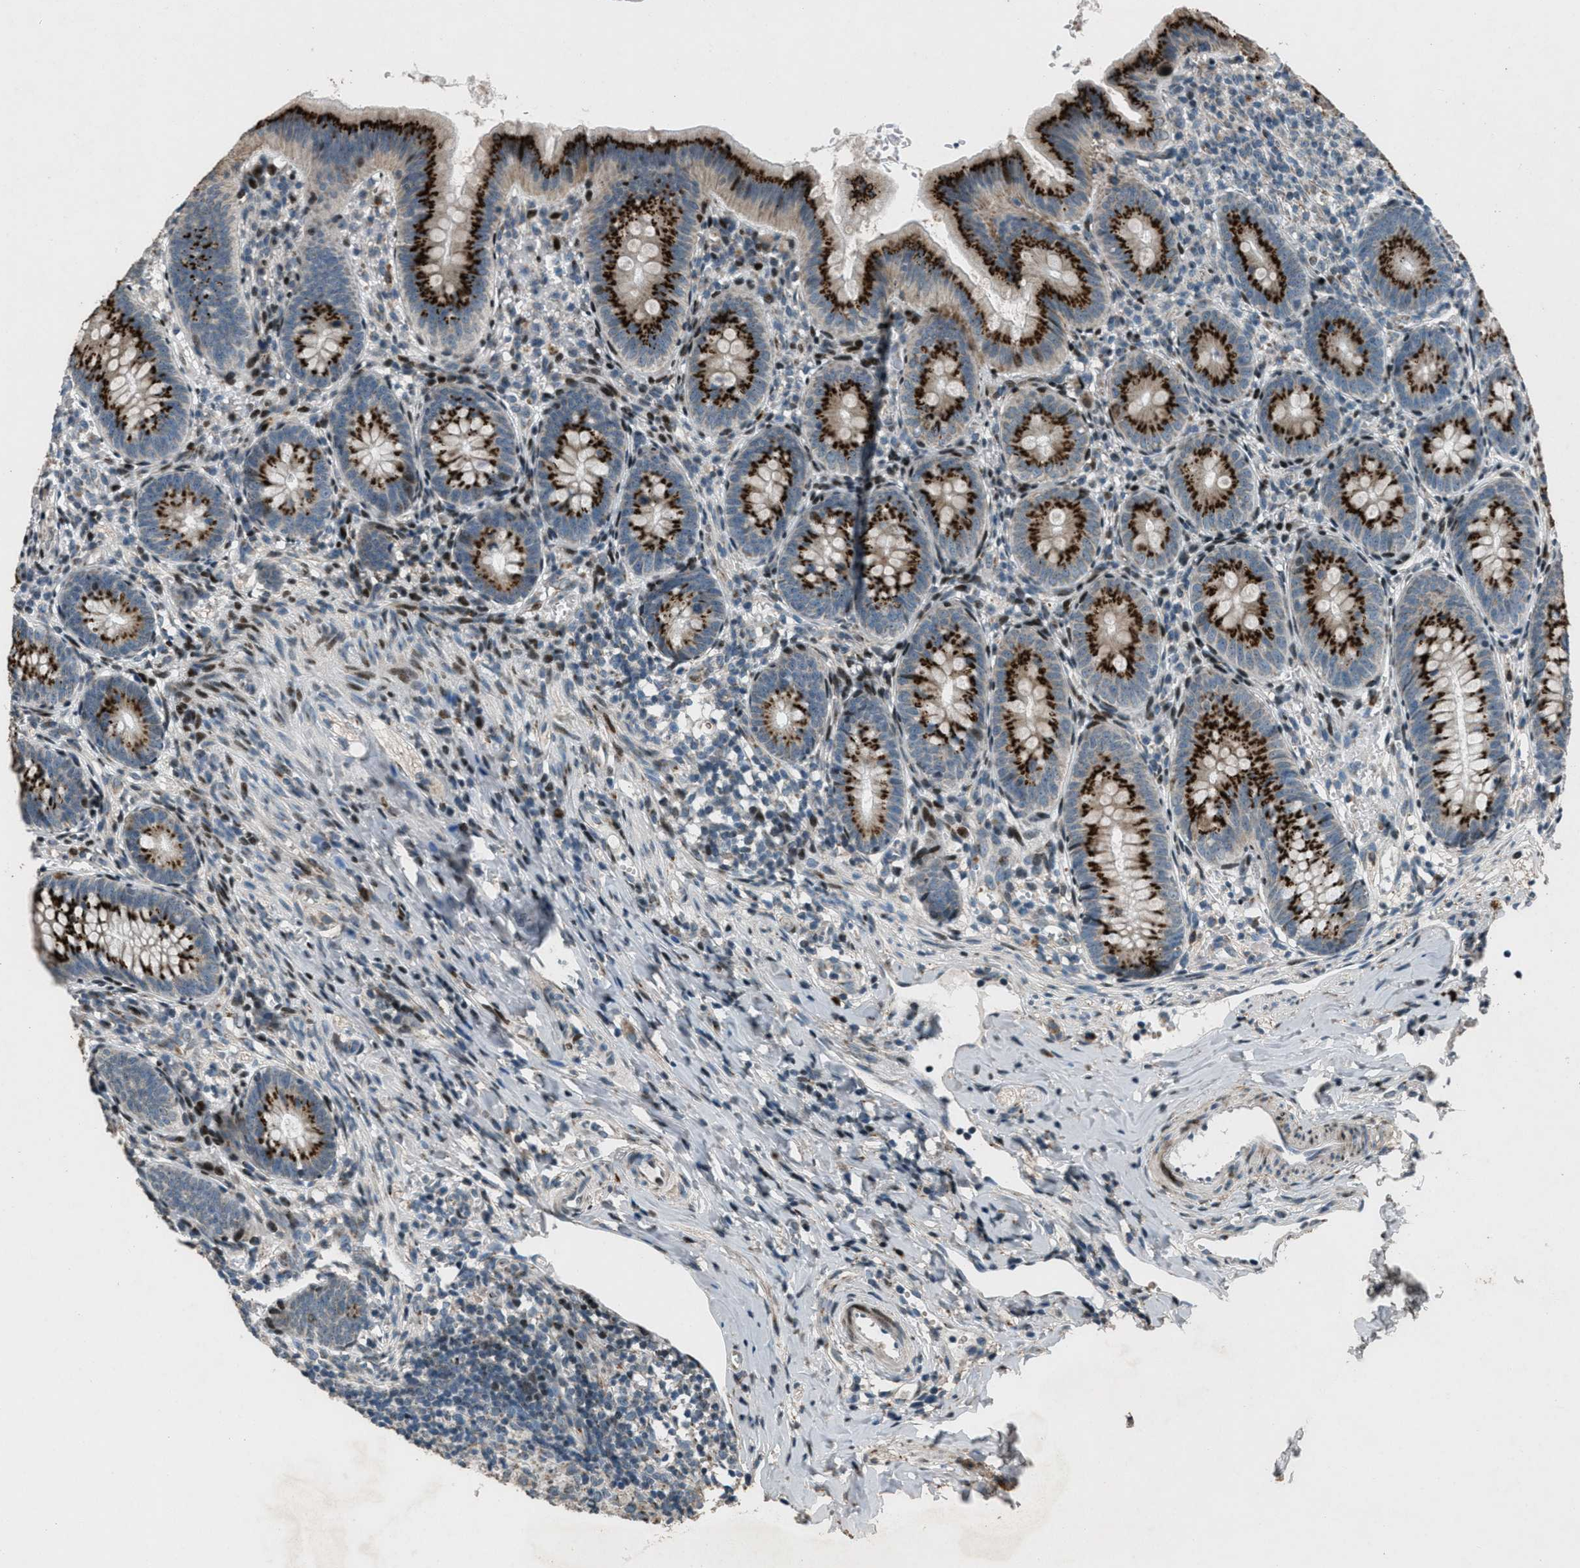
{"staining": {"intensity": "strong", "quantity": ">75%", "location": "cytoplasmic/membranous"}, "tissue": "appendix", "cell_type": "Glandular cells", "image_type": "normal", "snomed": [{"axis": "morphology", "description": "Normal tissue, NOS"}, {"axis": "topography", "description": "Appendix"}], "caption": "DAB immunohistochemical staining of benign human appendix reveals strong cytoplasmic/membranous protein staining in about >75% of glandular cells. (Stains: DAB (3,3'-diaminobenzidine) in brown, nuclei in blue, Microscopy: brightfield microscopy at high magnification).", "gene": "GPC6", "patient": {"sex": "male", "age": 1}}